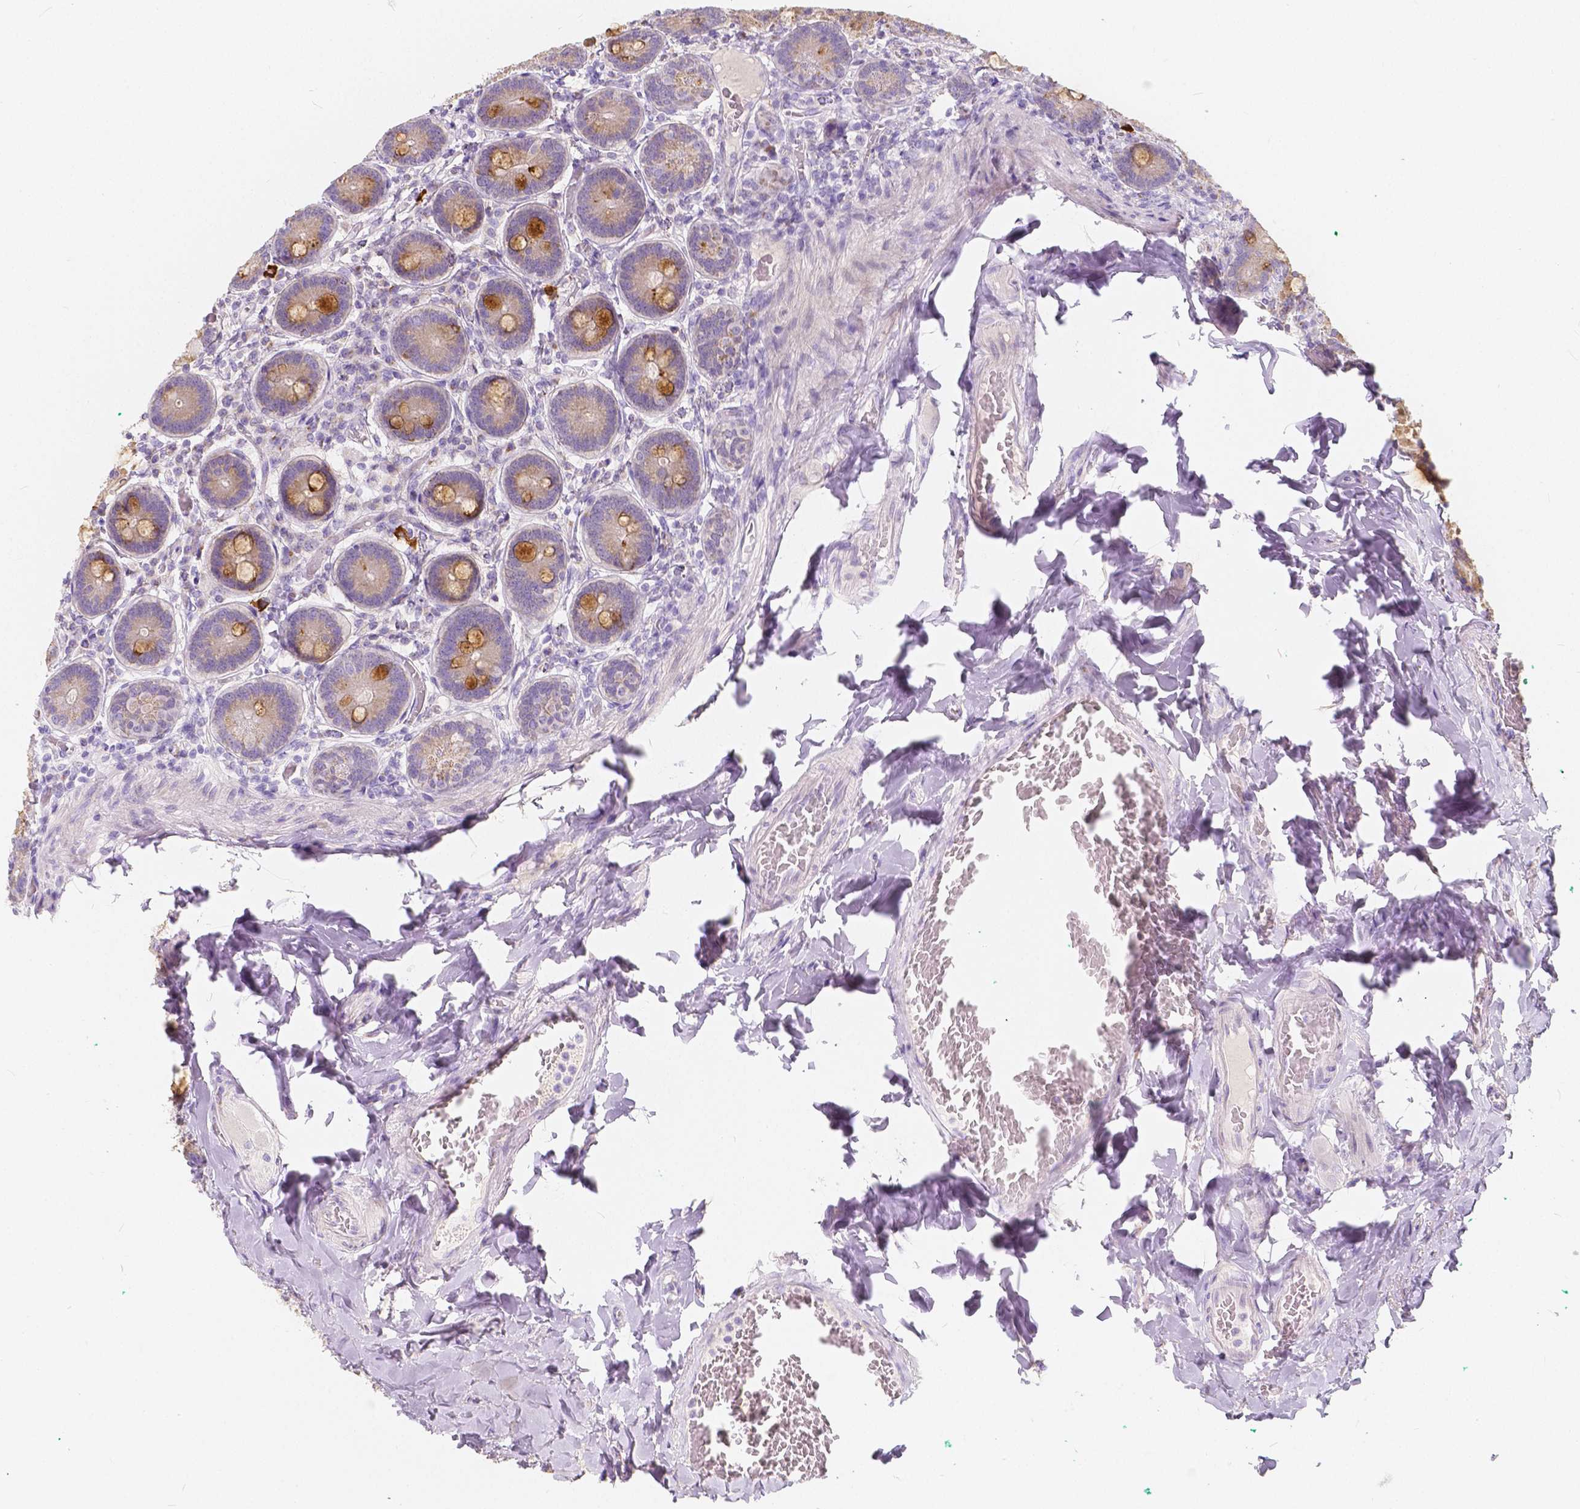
{"staining": {"intensity": "moderate", "quantity": "25%-75%", "location": "cytoplasmic/membranous"}, "tissue": "duodenum", "cell_type": "Glandular cells", "image_type": "normal", "snomed": [{"axis": "morphology", "description": "Normal tissue, NOS"}, {"axis": "topography", "description": "Duodenum"}], "caption": "Immunohistochemical staining of benign human duodenum demonstrates 25%-75% levels of moderate cytoplasmic/membranous protein positivity in about 25%-75% of glandular cells. (DAB IHC with brightfield microscopy, high magnification).", "gene": "RNF186", "patient": {"sex": "female", "age": 62}}